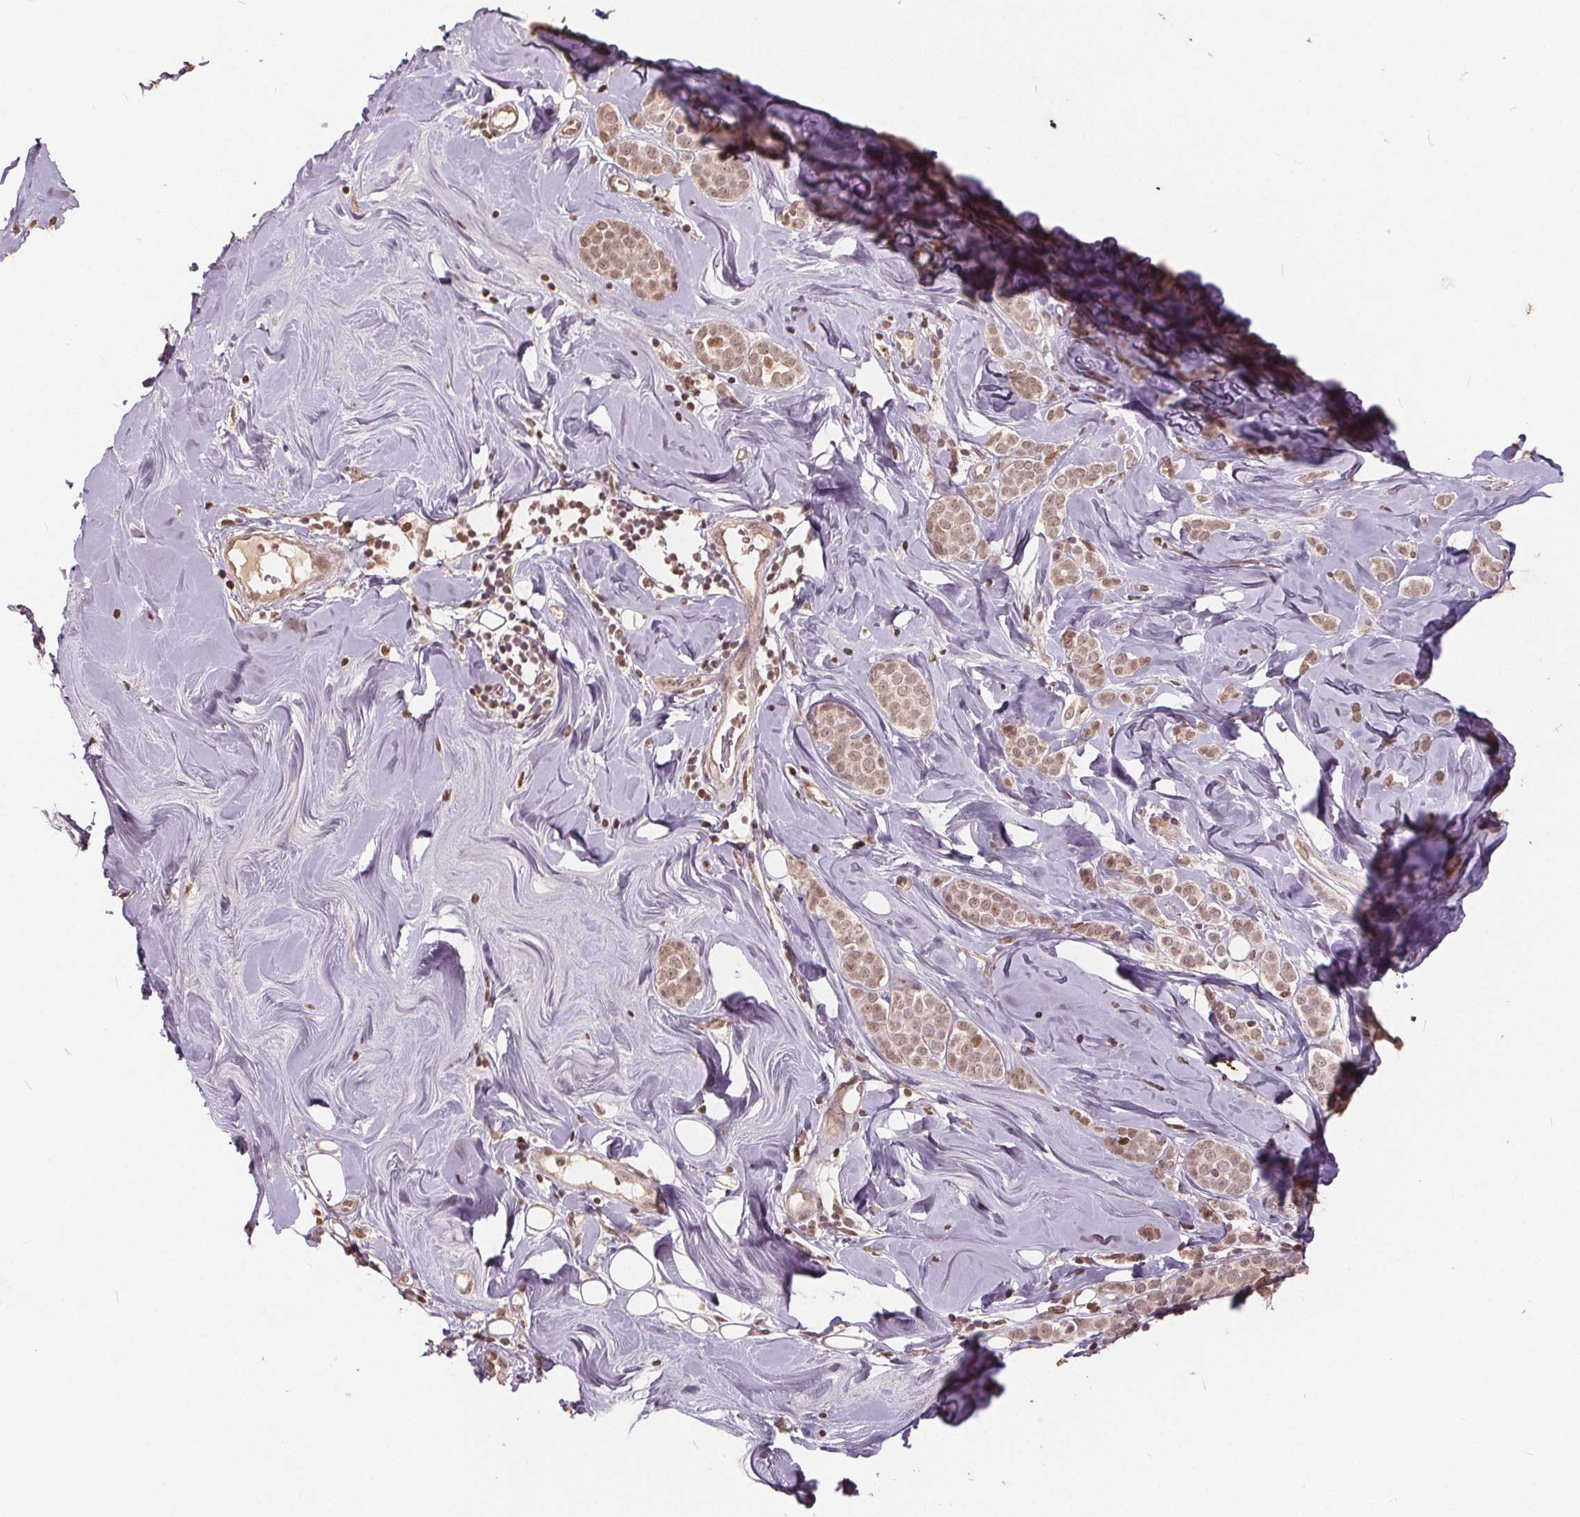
{"staining": {"intensity": "weak", "quantity": ">75%", "location": "nuclear"}, "tissue": "breast cancer", "cell_type": "Tumor cells", "image_type": "cancer", "snomed": [{"axis": "morphology", "description": "Lobular carcinoma"}, {"axis": "topography", "description": "Breast"}], "caption": "This is an image of IHC staining of breast lobular carcinoma, which shows weak positivity in the nuclear of tumor cells.", "gene": "DNMT3B", "patient": {"sex": "female", "age": 49}}